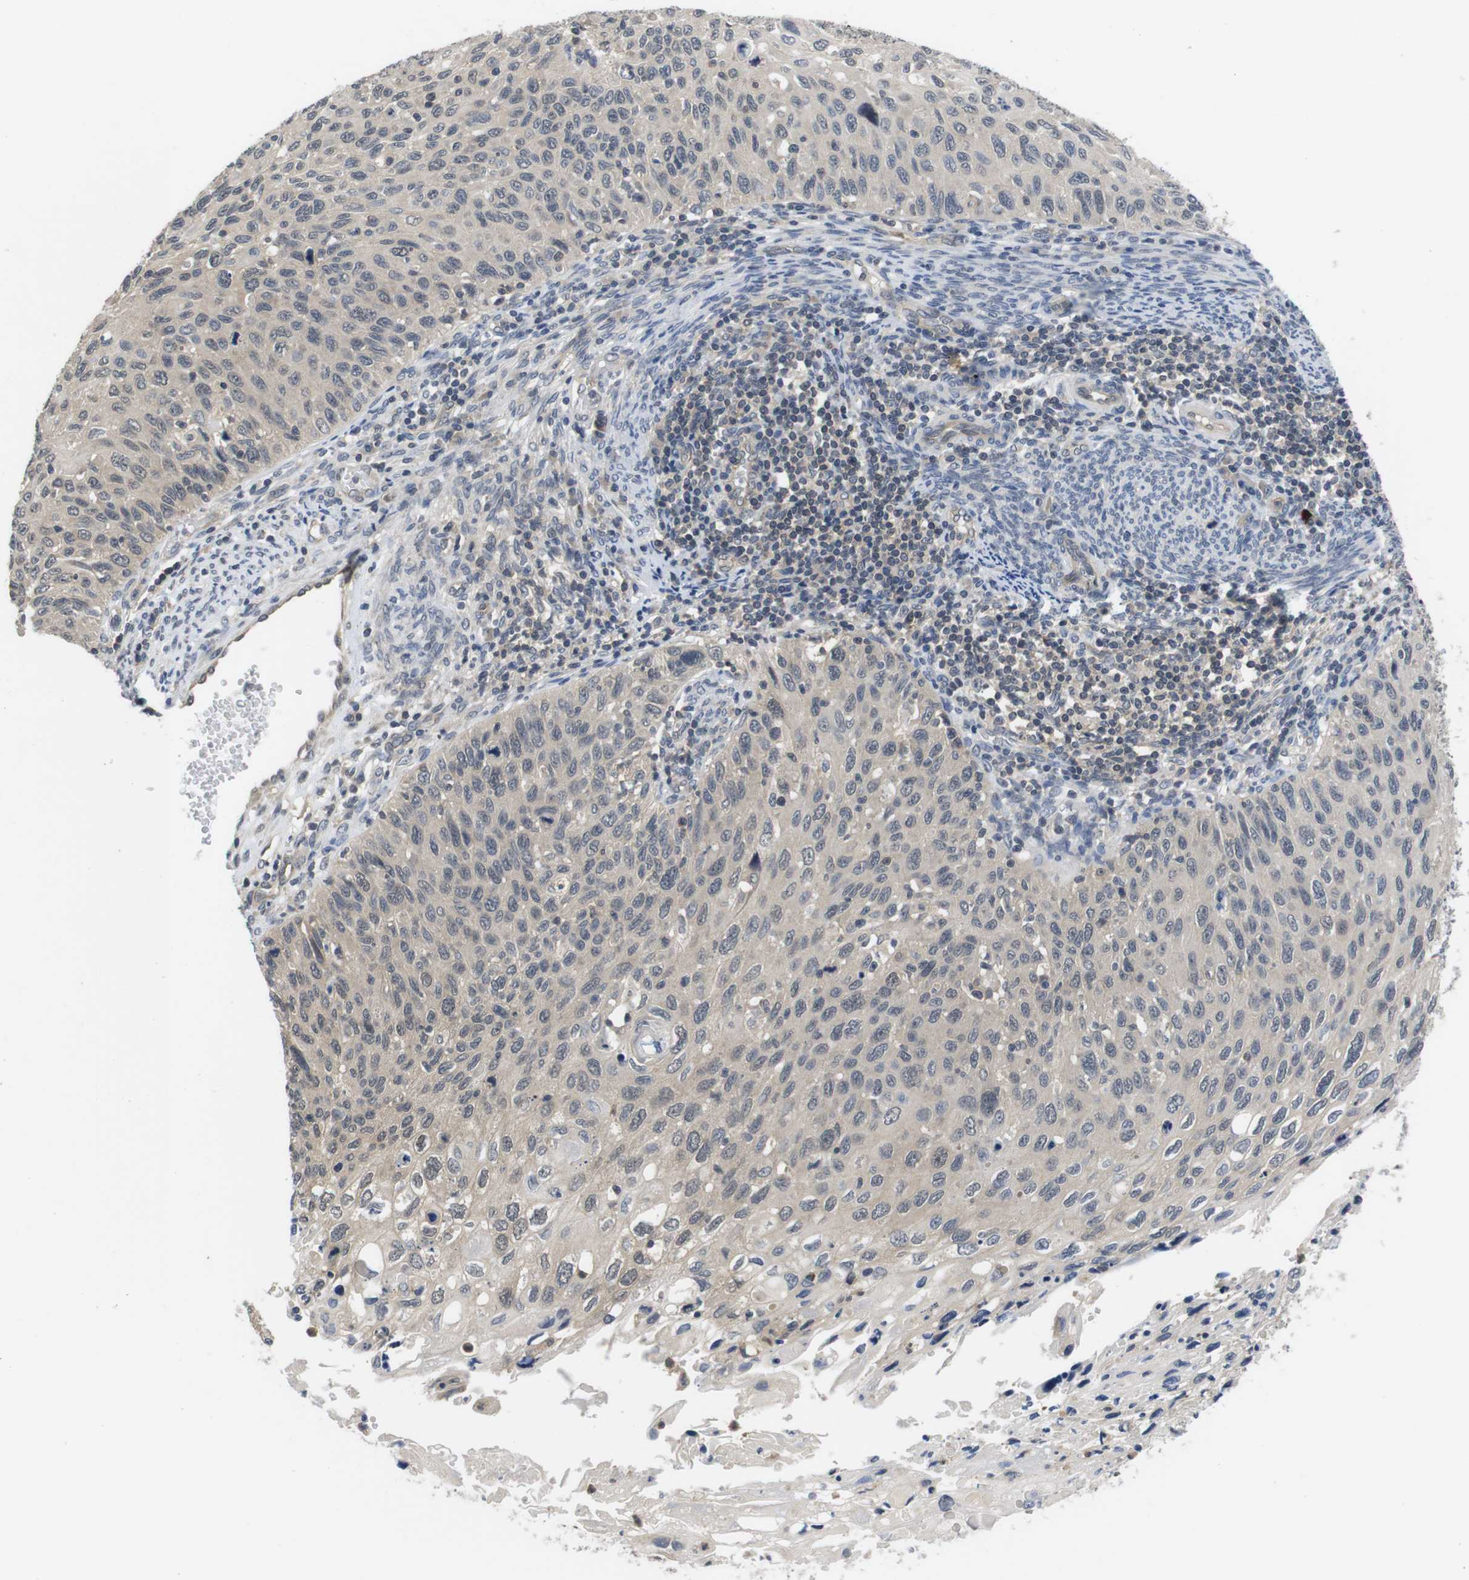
{"staining": {"intensity": "weak", "quantity": ">75%", "location": "cytoplasmic/membranous"}, "tissue": "cervical cancer", "cell_type": "Tumor cells", "image_type": "cancer", "snomed": [{"axis": "morphology", "description": "Squamous cell carcinoma, NOS"}, {"axis": "topography", "description": "Cervix"}], "caption": "Weak cytoplasmic/membranous expression is present in about >75% of tumor cells in squamous cell carcinoma (cervical).", "gene": "FADD", "patient": {"sex": "female", "age": 70}}